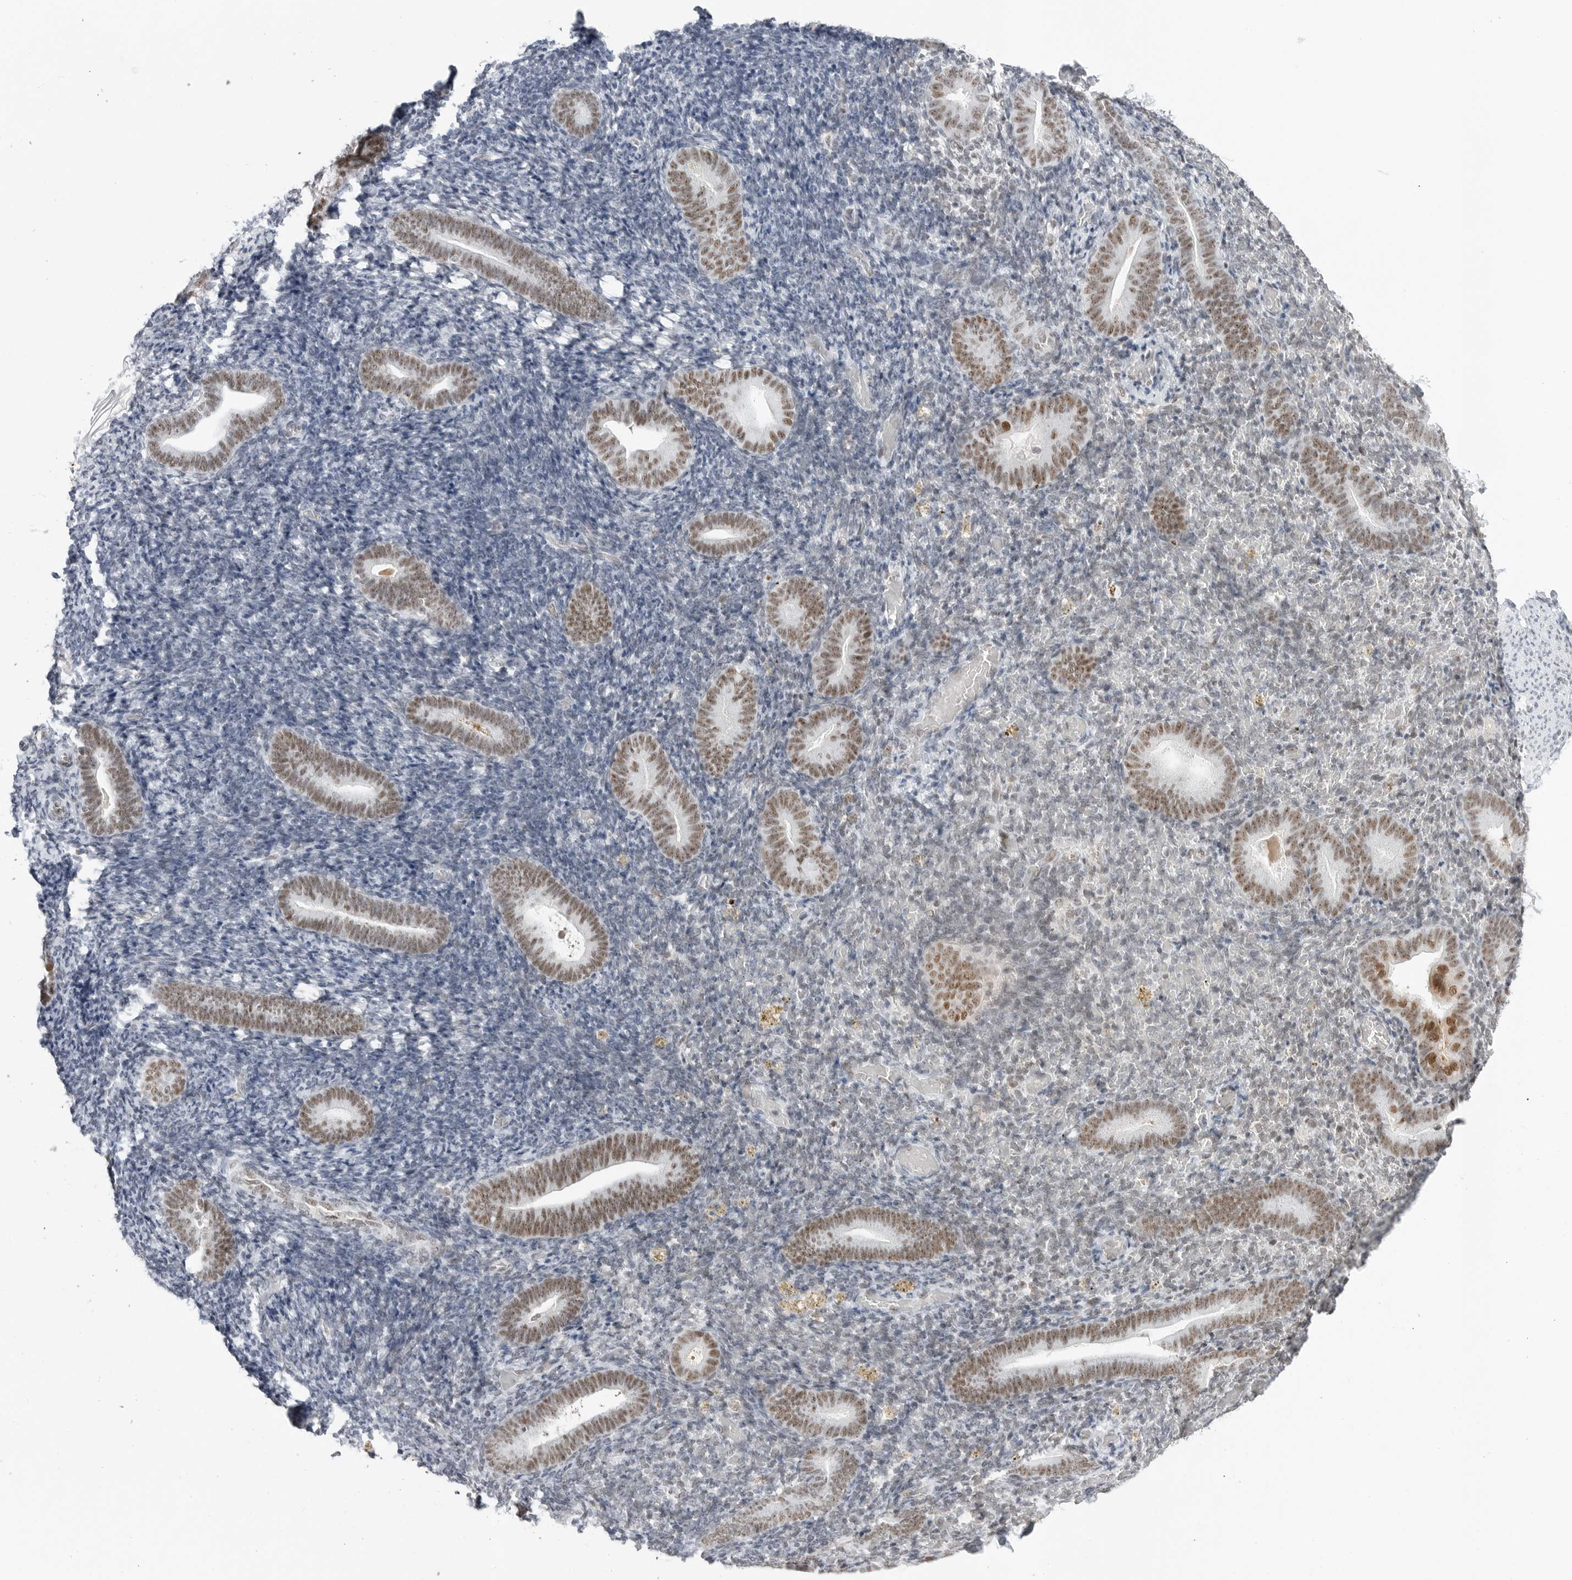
{"staining": {"intensity": "negative", "quantity": "none", "location": "none"}, "tissue": "endometrium", "cell_type": "Cells in endometrial stroma", "image_type": "normal", "snomed": [{"axis": "morphology", "description": "Normal tissue, NOS"}, {"axis": "topography", "description": "Endometrium"}], "caption": "Endometrium stained for a protein using IHC displays no staining cells in endometrial stroma.", "gene": "WRAP53", "patient": {"sex": "female", "age": 51}}